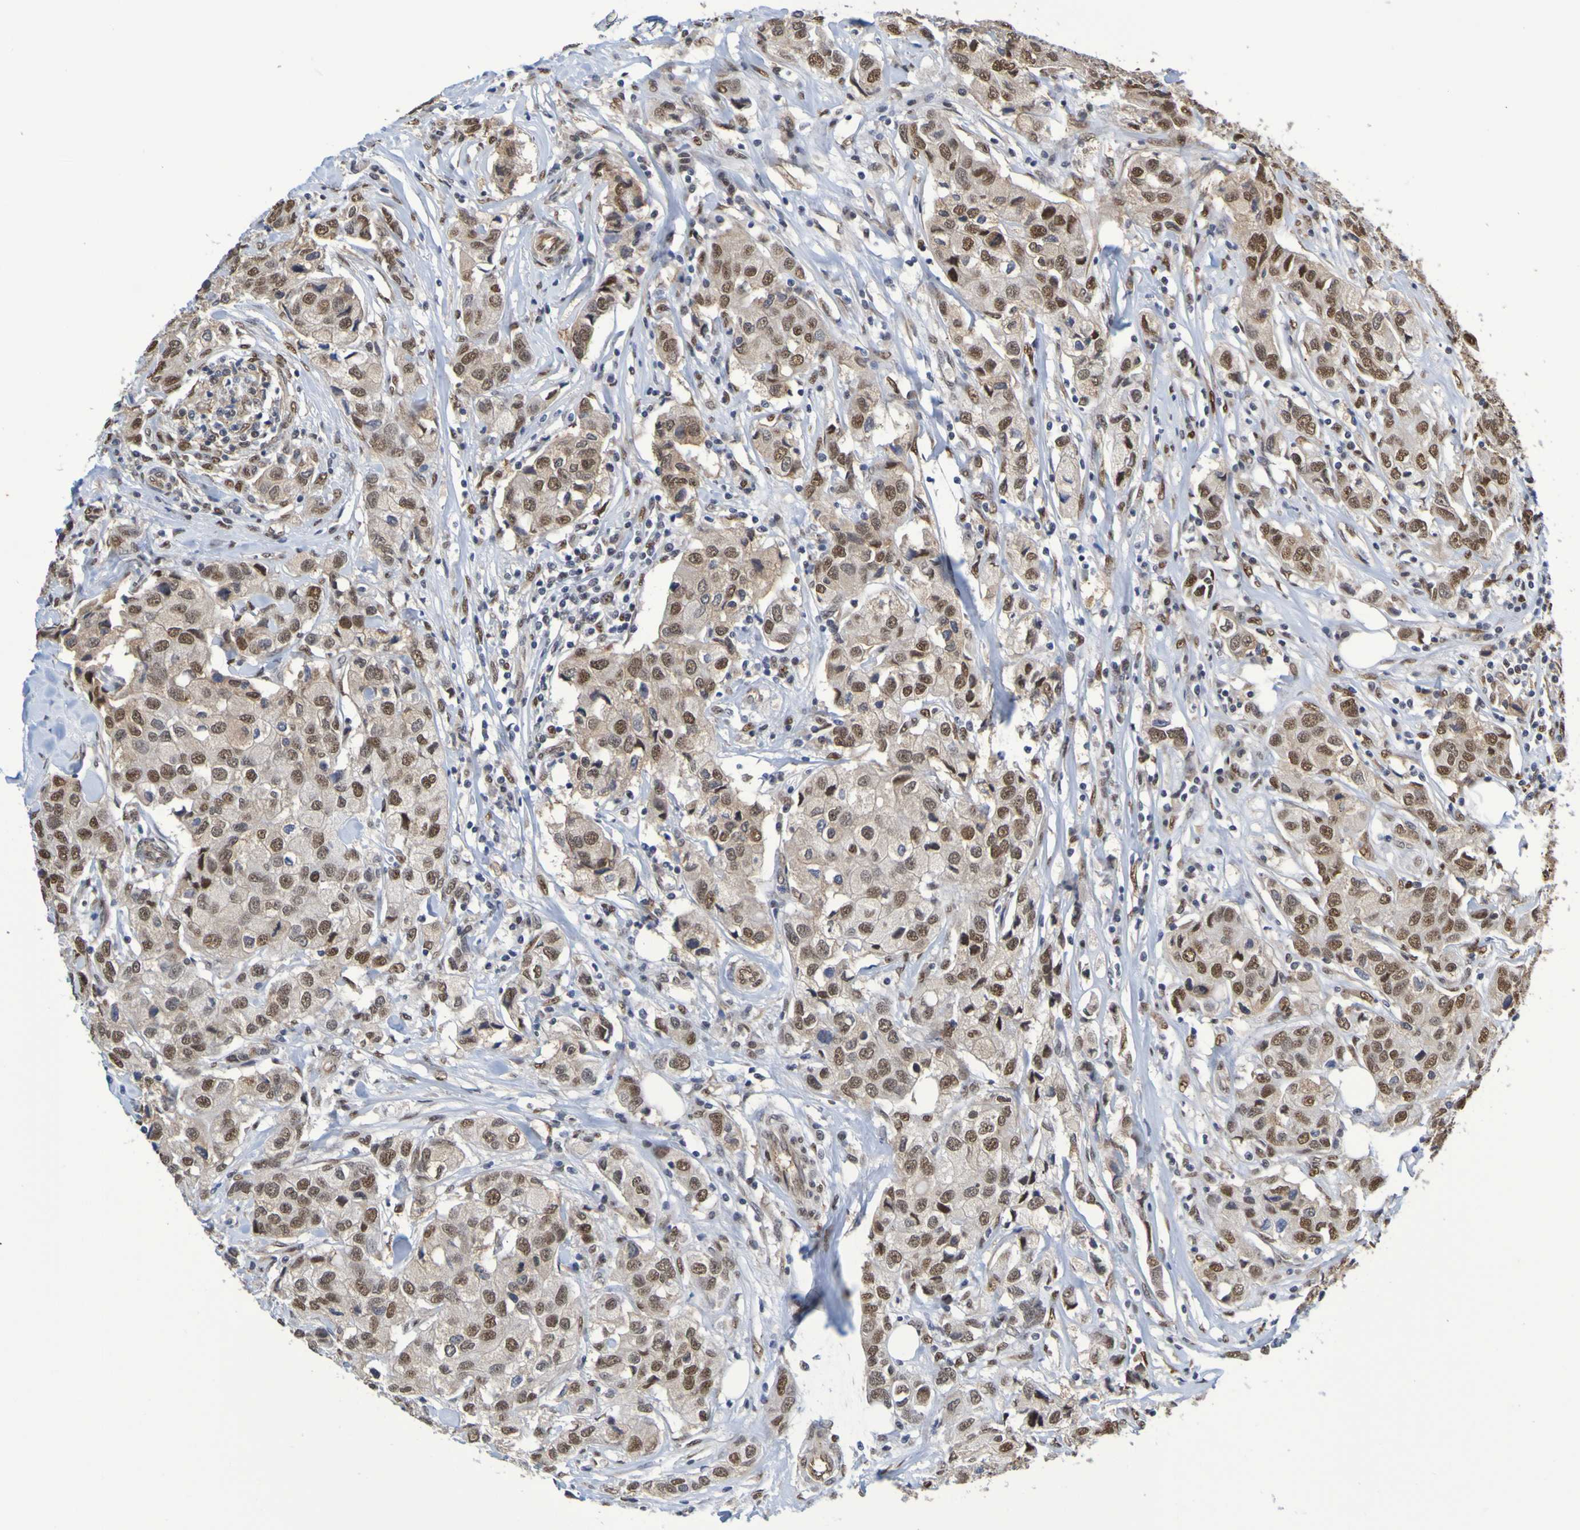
{"staining": {"intensity": "moderate", "quantity": ">75%", "location": "nuclear"}, "tissue": "breast cancer", "cell_type": "Tumor cells", "image_type": "cancer", "snomed": [{"axis": "morphology", "description": "Duct carcinoma"}, {"axis": "topography", "description": "Breast"}], "caption": "Immunohistochemical staining of breast cancer displays medium levels of moderate nuclear protein positivity in about >75% of tumor cells. Nuclei are stained in blue.", "gene": "HDAC2", "patient": {"sex": "female", "age": 80}}